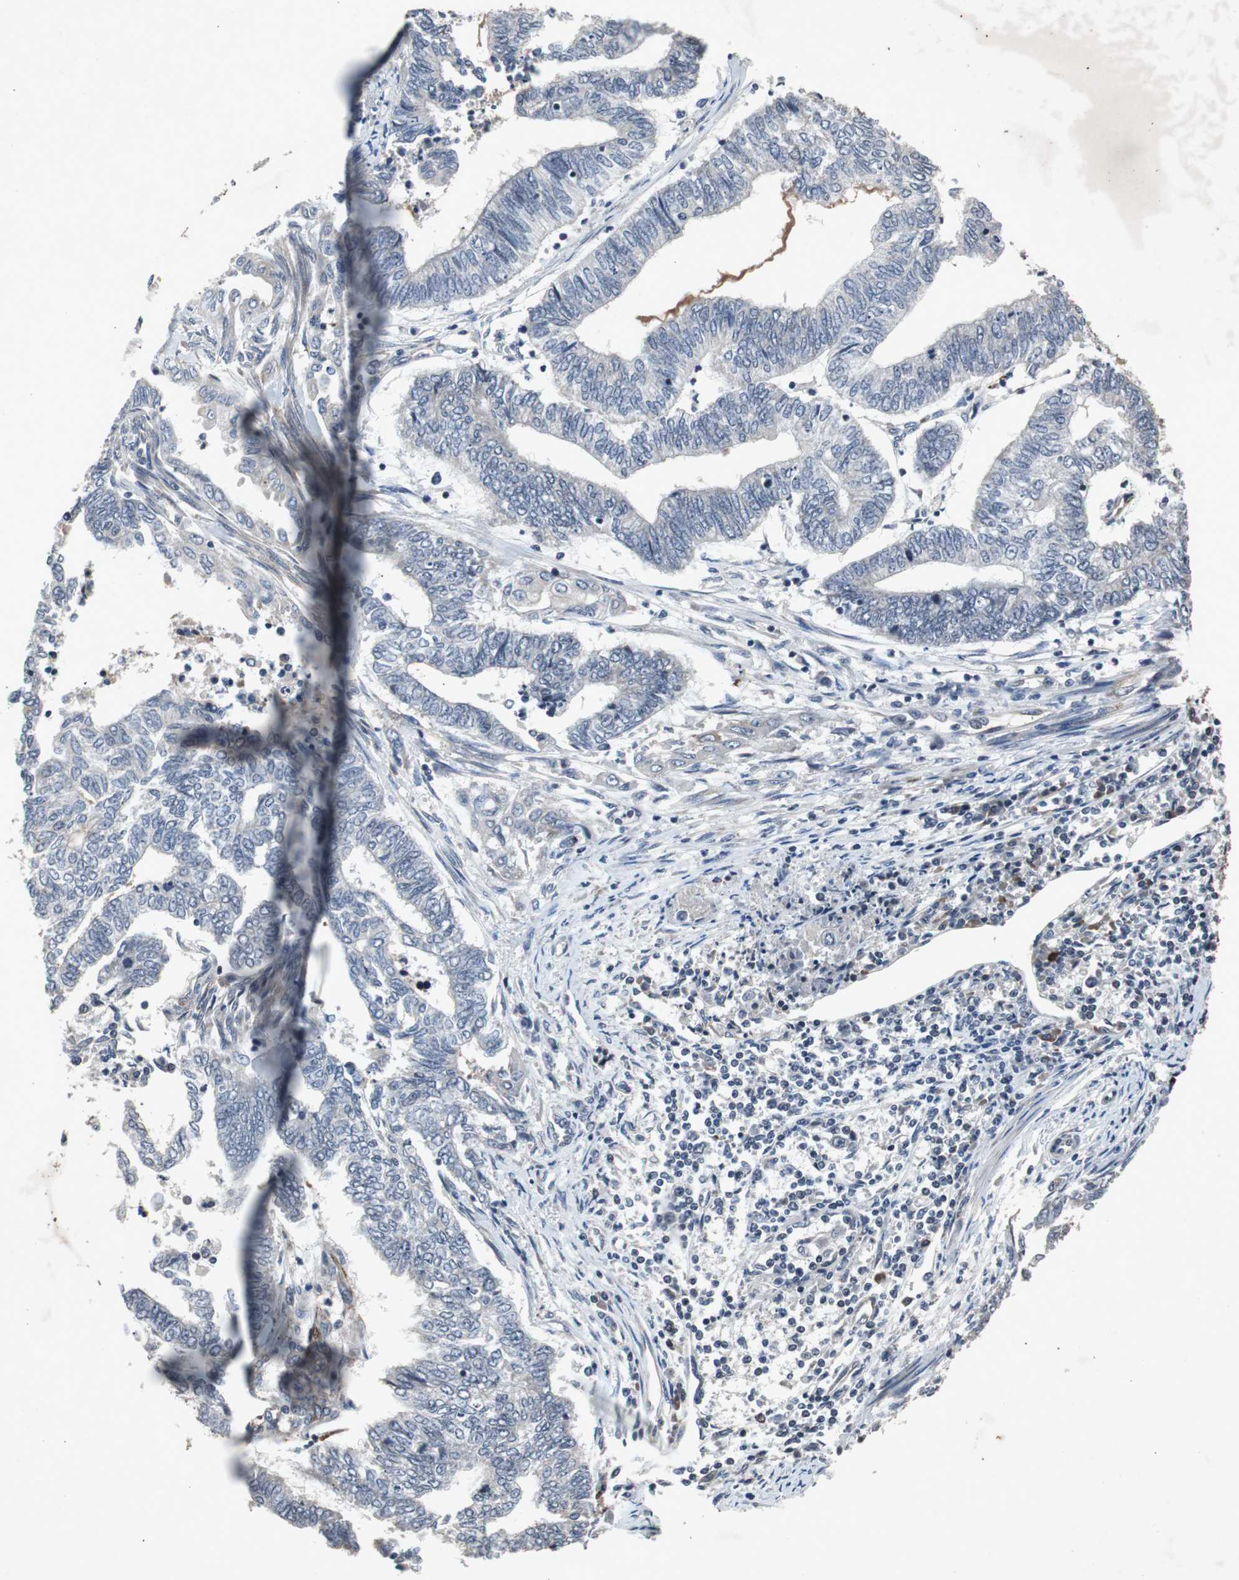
{"staining": {"intensity": "negative", "quantity": "none", "location": "none"}, "tissue": "endometrial cancer", "cell_type": "Tumor cells", "image_type": "cancer", "snomed": [{"axis": "morphology", "description": "Adenocarcinoma, NOS"}, {"axis": "topography", "description": "Uterus"}, {"axis": "topography", "description": "Endometrium"}], "caption": "Protein analysis of adenocarcinoma (endometrial) shows no significant positivity in tumor cells.", "gene": "CRADD", "patient": {"sex": "female", "age": 70}}